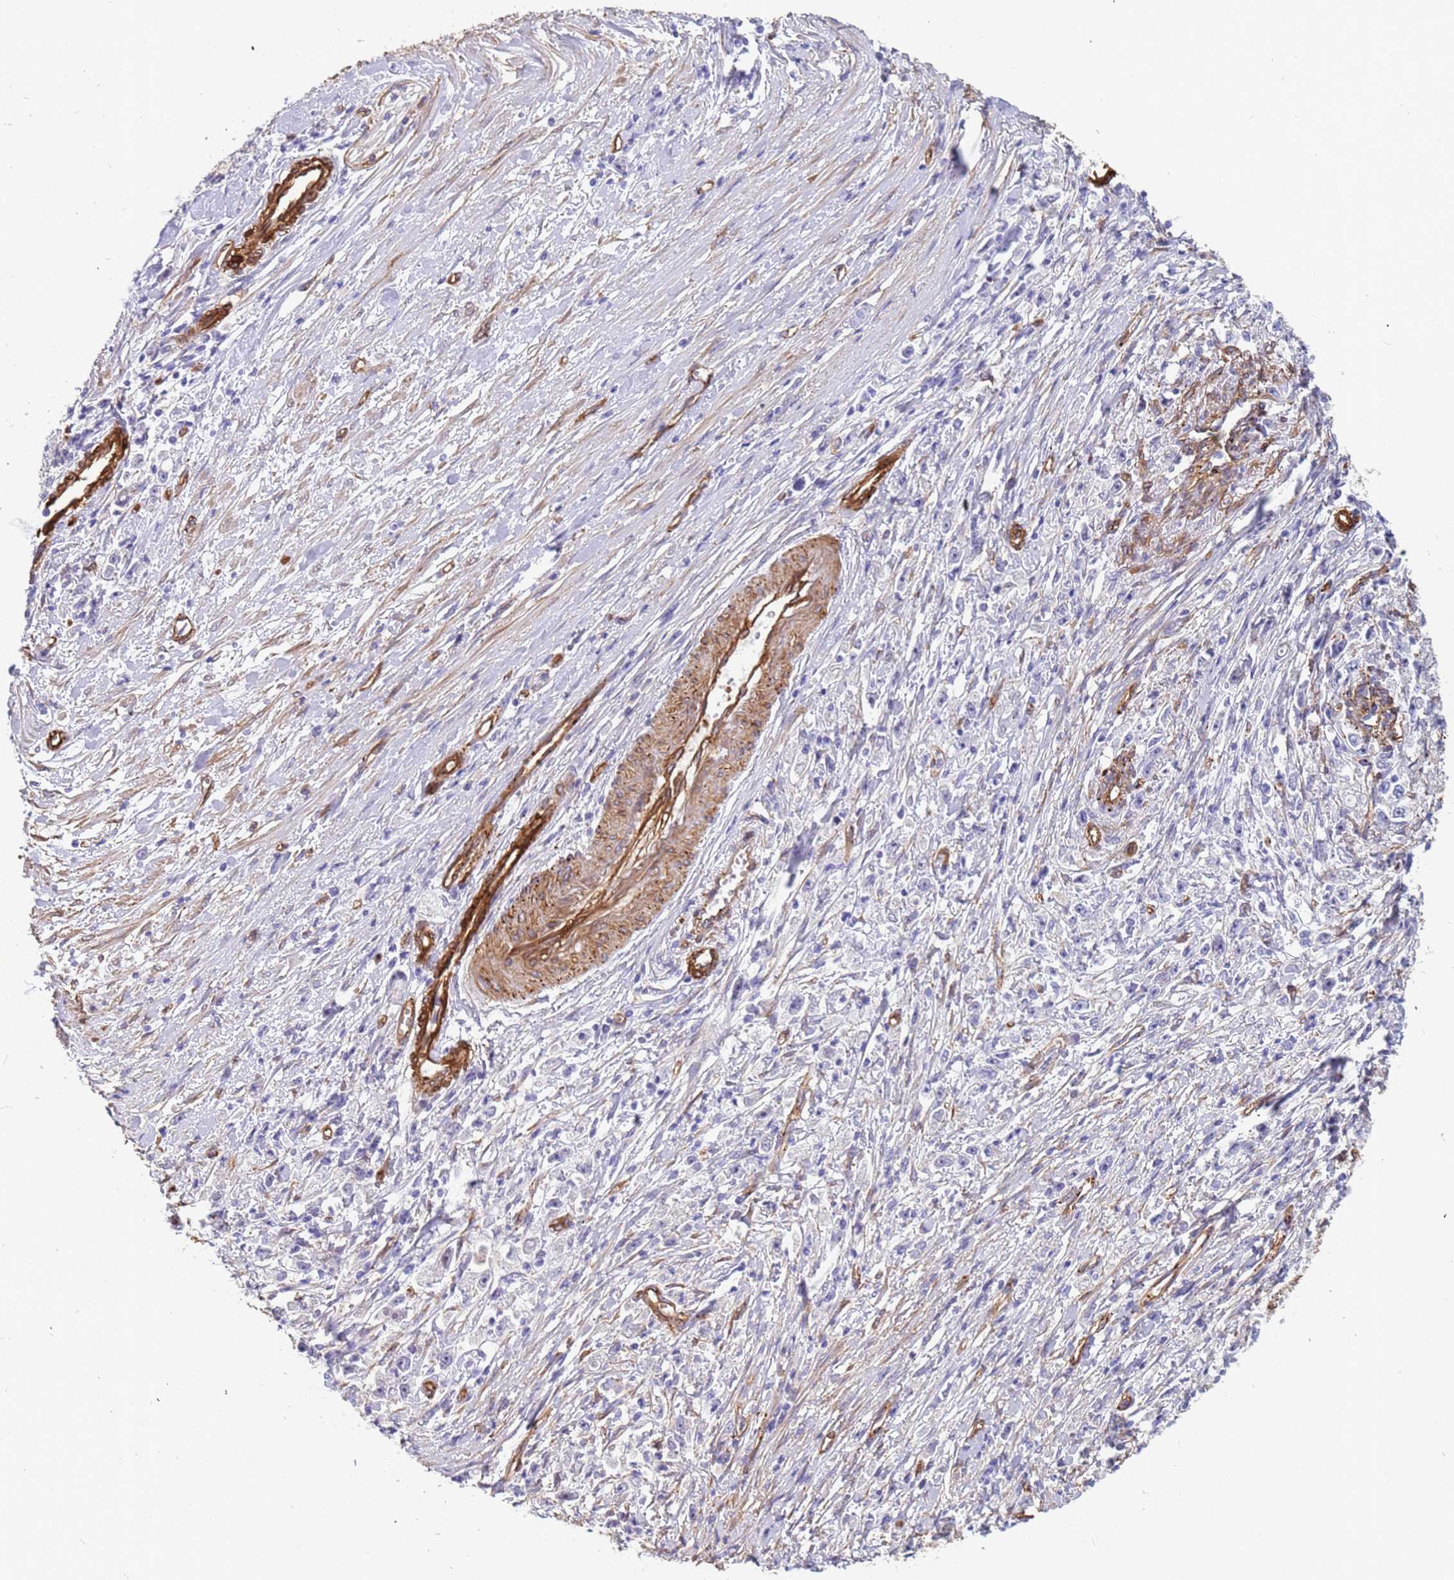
{"staining": {"intensity": "negative", "quantity": "none", "location": "none"}, "tissue": "stomach cancer", "cell_type": "Tumor cells", "image_type": "cancer", "snomed": [{"axis": "morphology", "description": "Adenocarcinoma, NOS"}, {"axis": "topography", "description": "Stomach"}], "caption": "Immunohistochemistry photomicrograph of neoplastic tissue: stomach adenocarcinoma stained with DAB shows no significant protein staining in tumor cells.", "gene": "EHD2", "patient": {"sex": "female", "age": 59}}